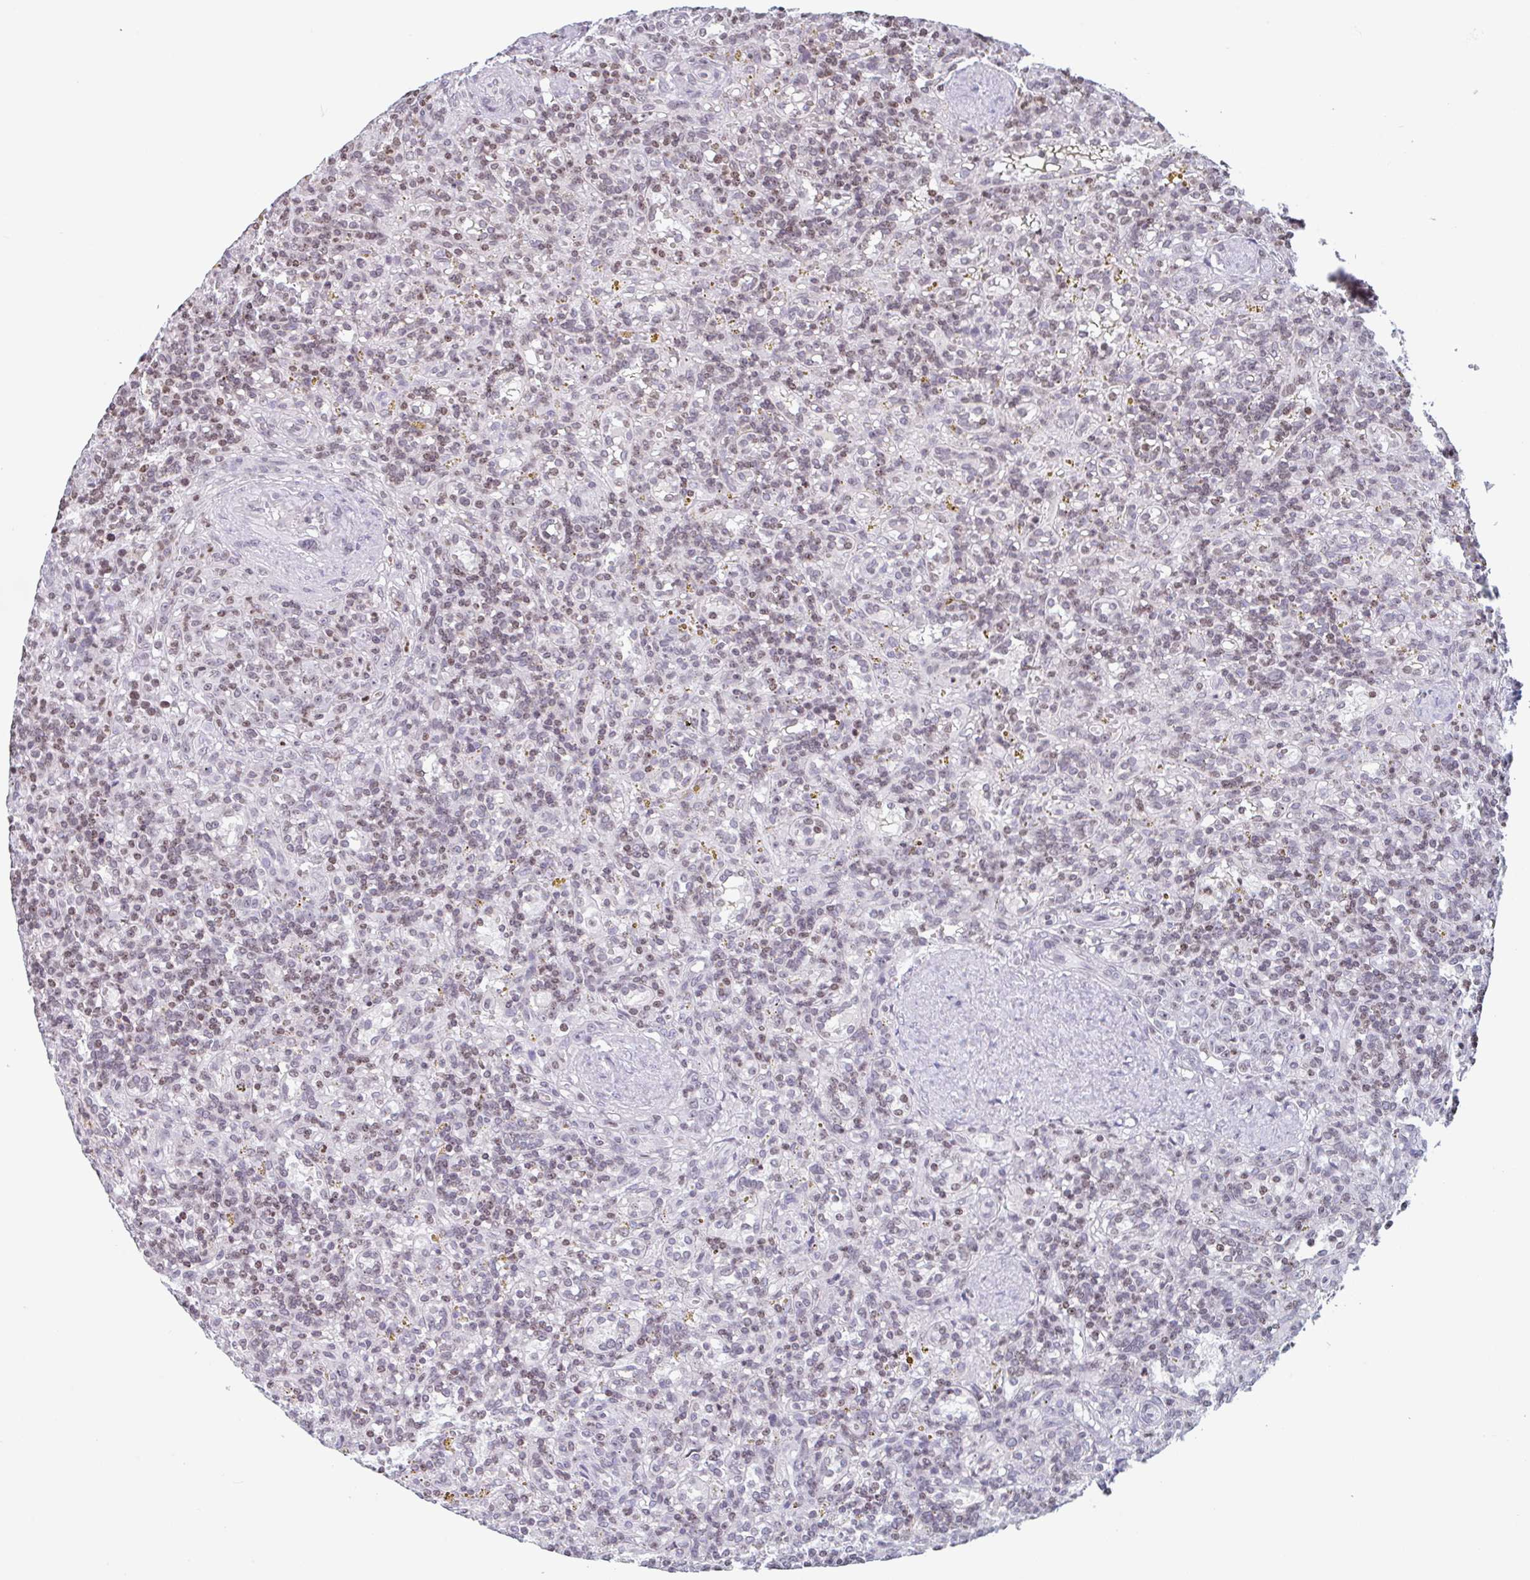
{"staining": {"intensity": "weak", "quantity": "25%-75%", "location": "nuclear"}, "tissue": "lymphoma", "cell_type": "Tumor cells", "image_type": "cancer", "snomed": [{"axis": "morphology", "description": "Malignant lymphoma, non-Hodgkin's type, Low grade"}, {"axis": "topography", "description": "Spleen"}], "caption": "Approximately 25%-75% of tumor cells in lymphoma display weak nuclear protein staining as visualized by brown immunohistochemical staining.", "gene": "NOL6", "patient": {"sex": "male", "age": 67}}